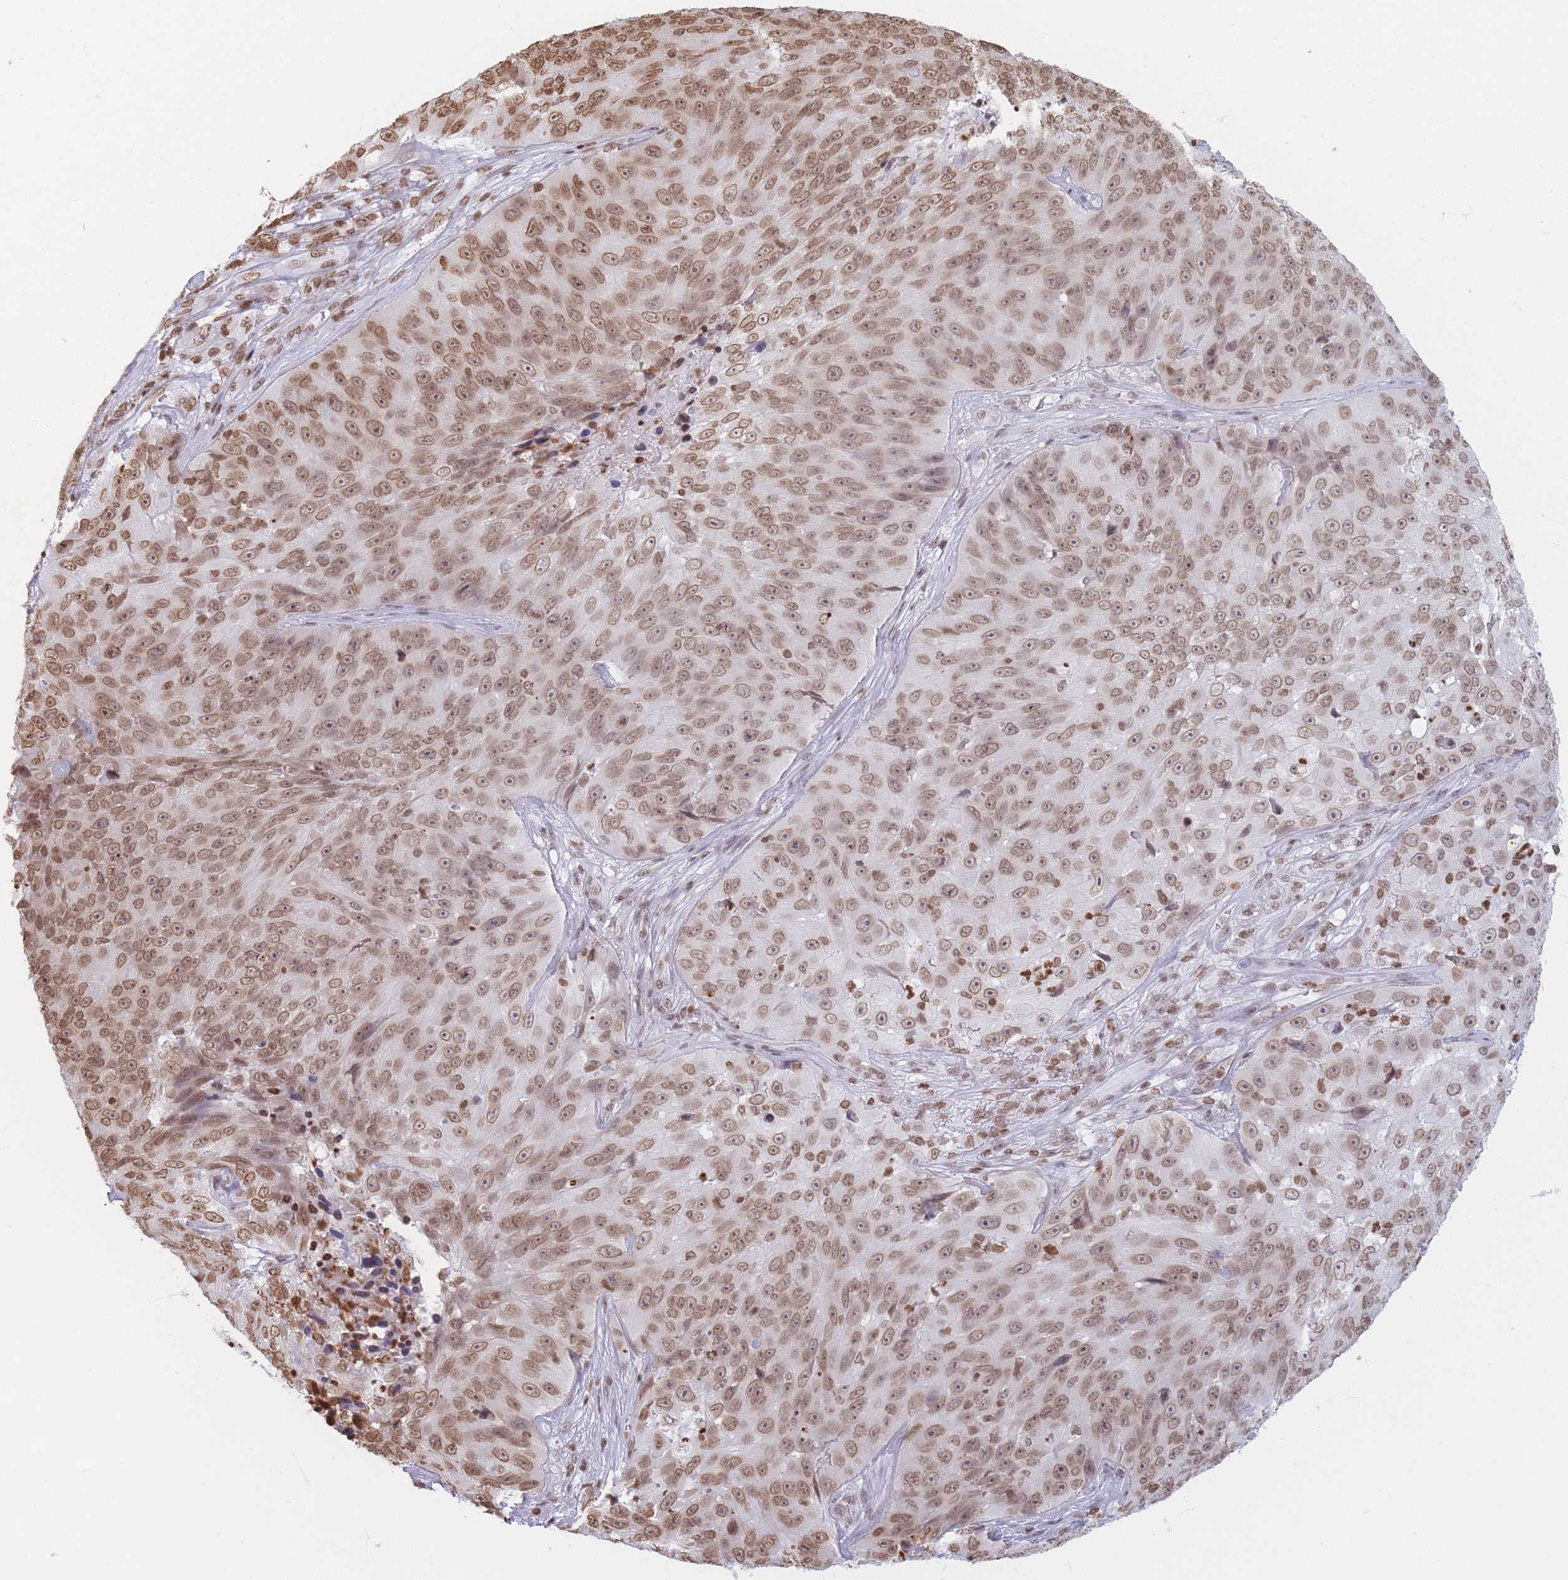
{"staining": {"intensity": "moderate", "quantity": ">75%", "location": "nuclear"}, "tissue": "skin cancer", "cell_type": "Tumor cells", "image_type": "cancer", "snomed": [{"axis": "morphology", "description": "Squamous cell carcinoma, NOS"}, {"axis": "topography", "description": "Skin"}], "caption": "Skin squamous cell carcinoma stained with a brown dye exhibits moderate nuclear positive expression in approximately >75% of tumor cells.", "gene": "RYK", "patient": {"sex": "female", "age": 87}}